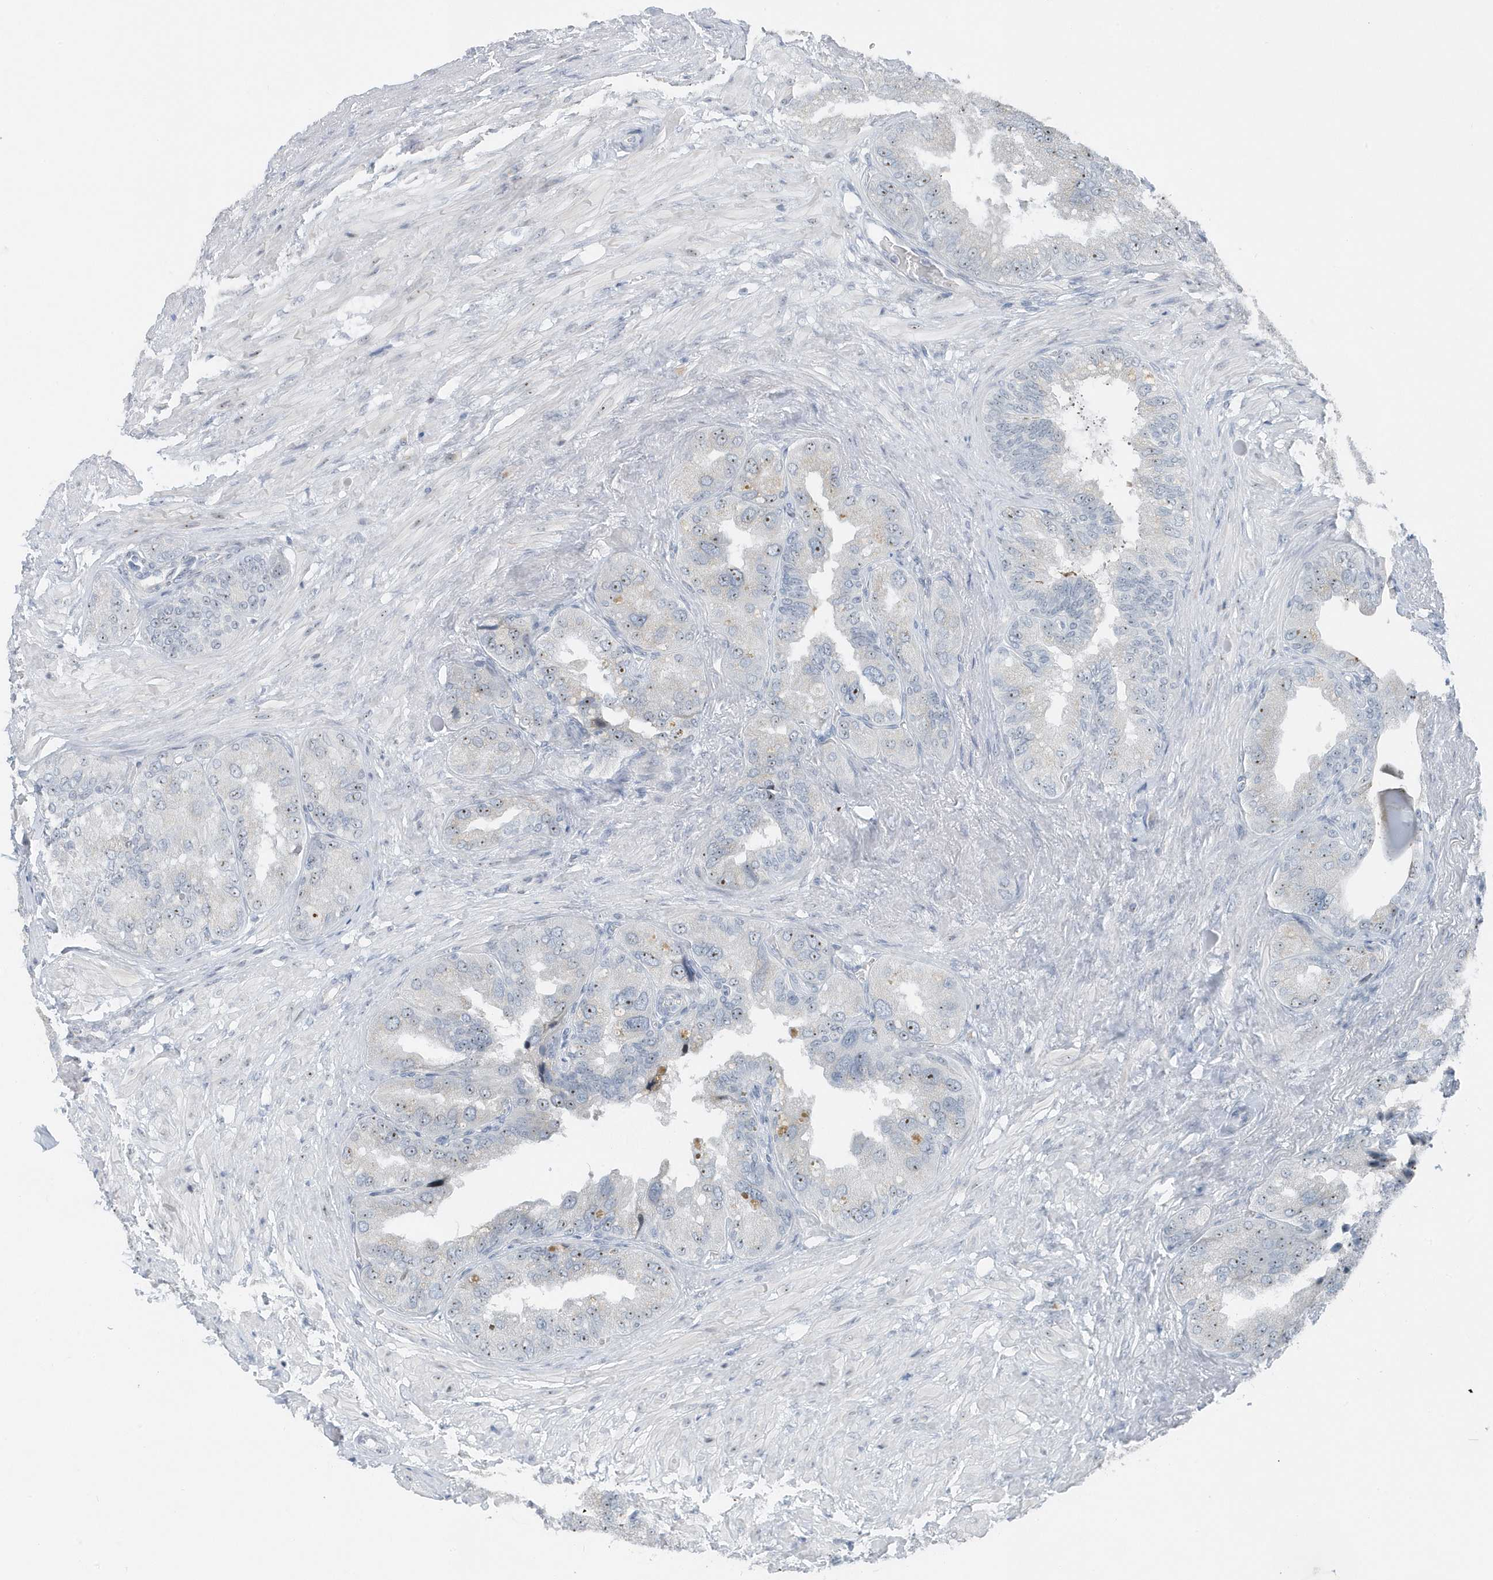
{"staining": {"intensity": "moderate", "quantity": "<25%", "location": "nuclear"}, "tissue": "seminal vesicle", "cell_type": "Glandular cells", "image_type": "normal", "snomed": [{"axis": "morphology", "description": "Normal tissue, NOS"}, {"axis": "topography", "description": "Seminal veicle"}, {"axis": "topography", "description": "Peripheral nerve tissue"}], "caption": "IHC (DAB) staining of benign human seminal vesicle exhibits moderate nuclear protein staining in about <25% of glandular cells.", "gene": "RPF2", "patient": {"sex": "male", "age": 63}}